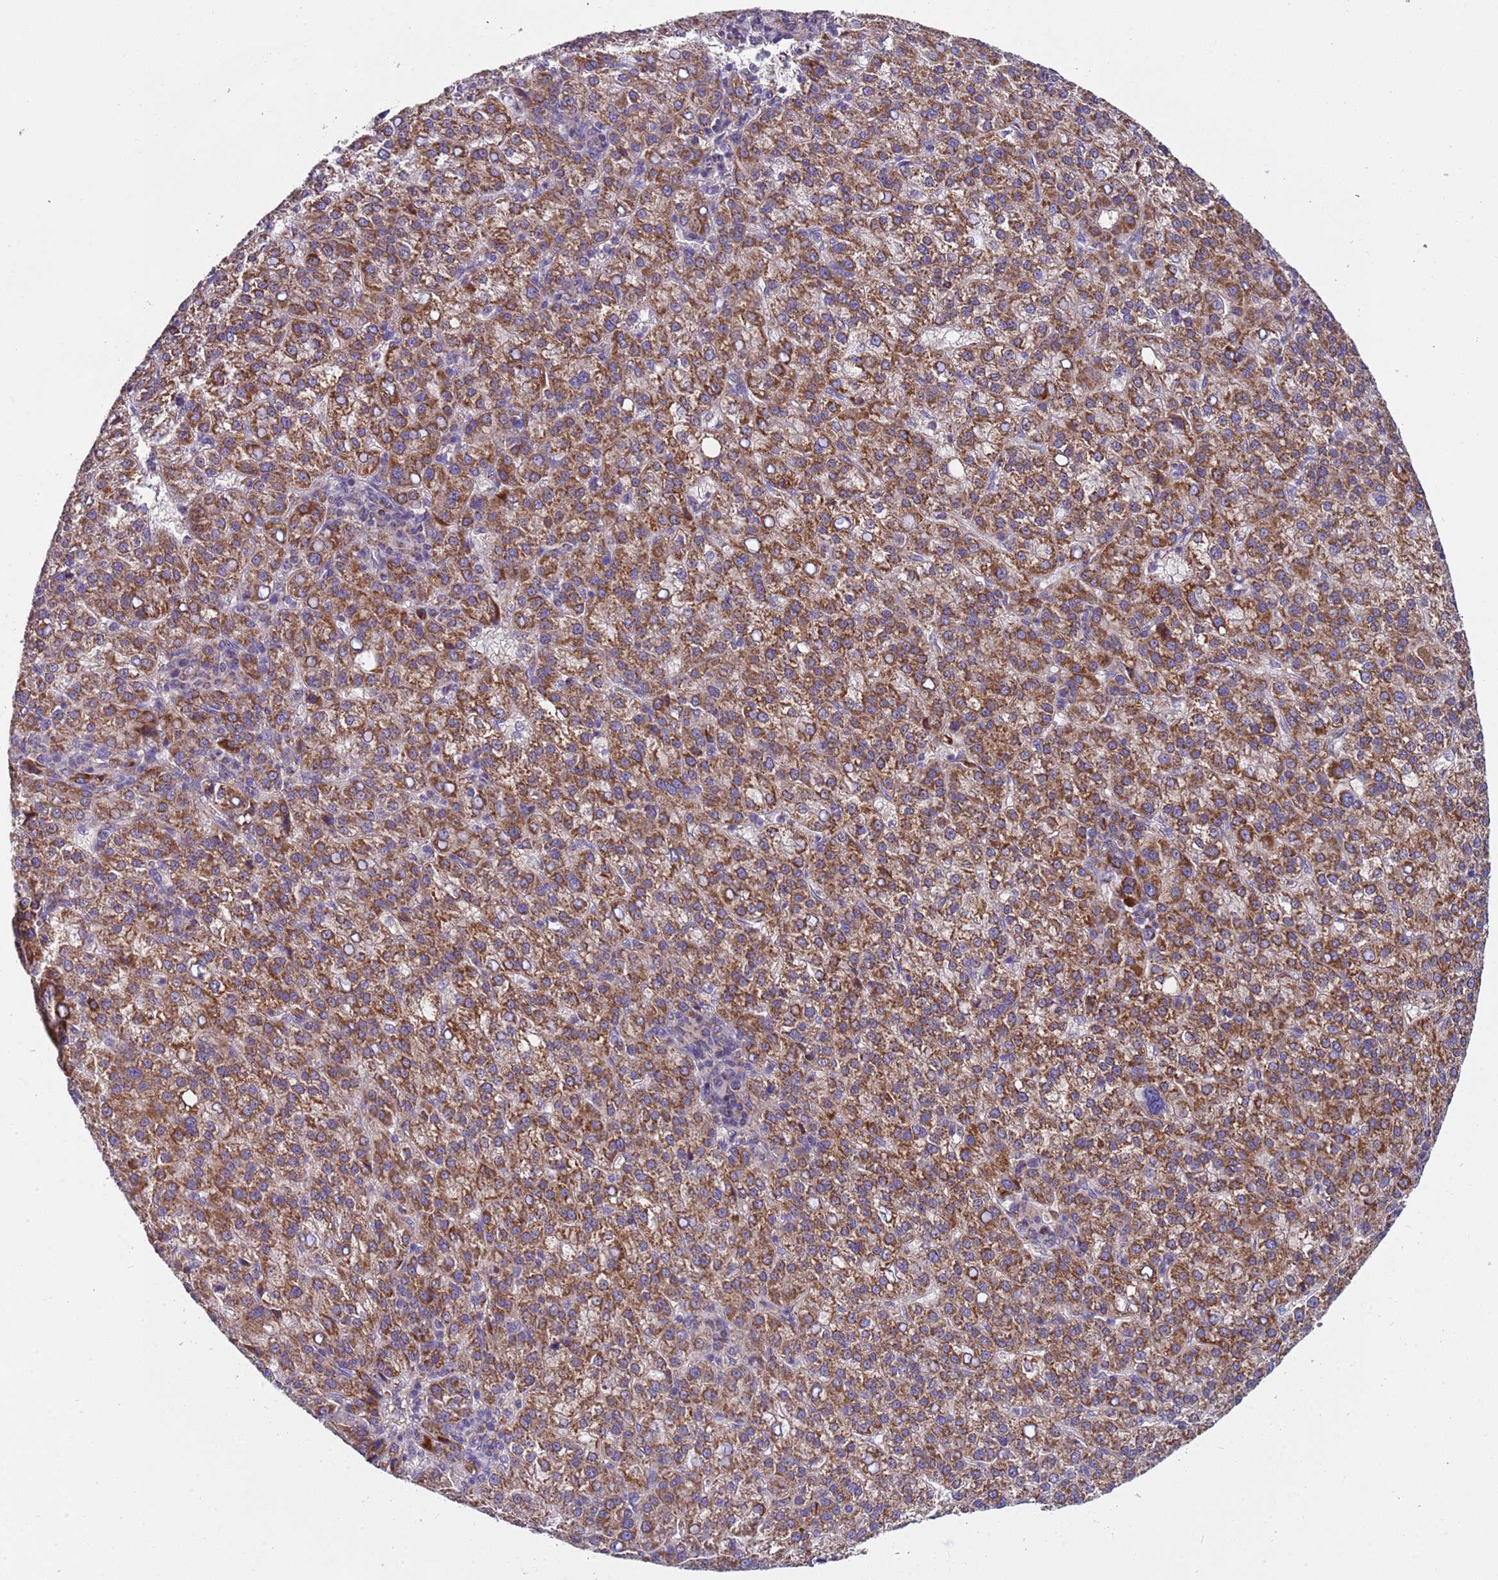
{"staining": {"intensity": "strong", "quantity": ">75%", "location": "cytoplasmic/membranous"}, "tissue": "liver cancer", "cell_type": "Tumor cells", "image_type": "cancer", "snomed": [{"axis": "morphology", "description": "Carcinoma, Hepatocellular, NOS"}, {"axis": "topography", "description": "Liver"}], "caption": "Immunohistochemistry staining of liver hepatocellular carcinoma, which exhibits high levels of strong cytoplasmic/membranous expression in approximately >75% of tumor cells indicating strong cytoplasmic/membranous protein expression. The staining was performed using DAB (3,3'-diaminobenzidine) (brown) for protein detection and nuclei were counterstained in hematoxylin (blue).", "gene": "TMEM126A", "patient": {"sex": "female", "age": 58}}